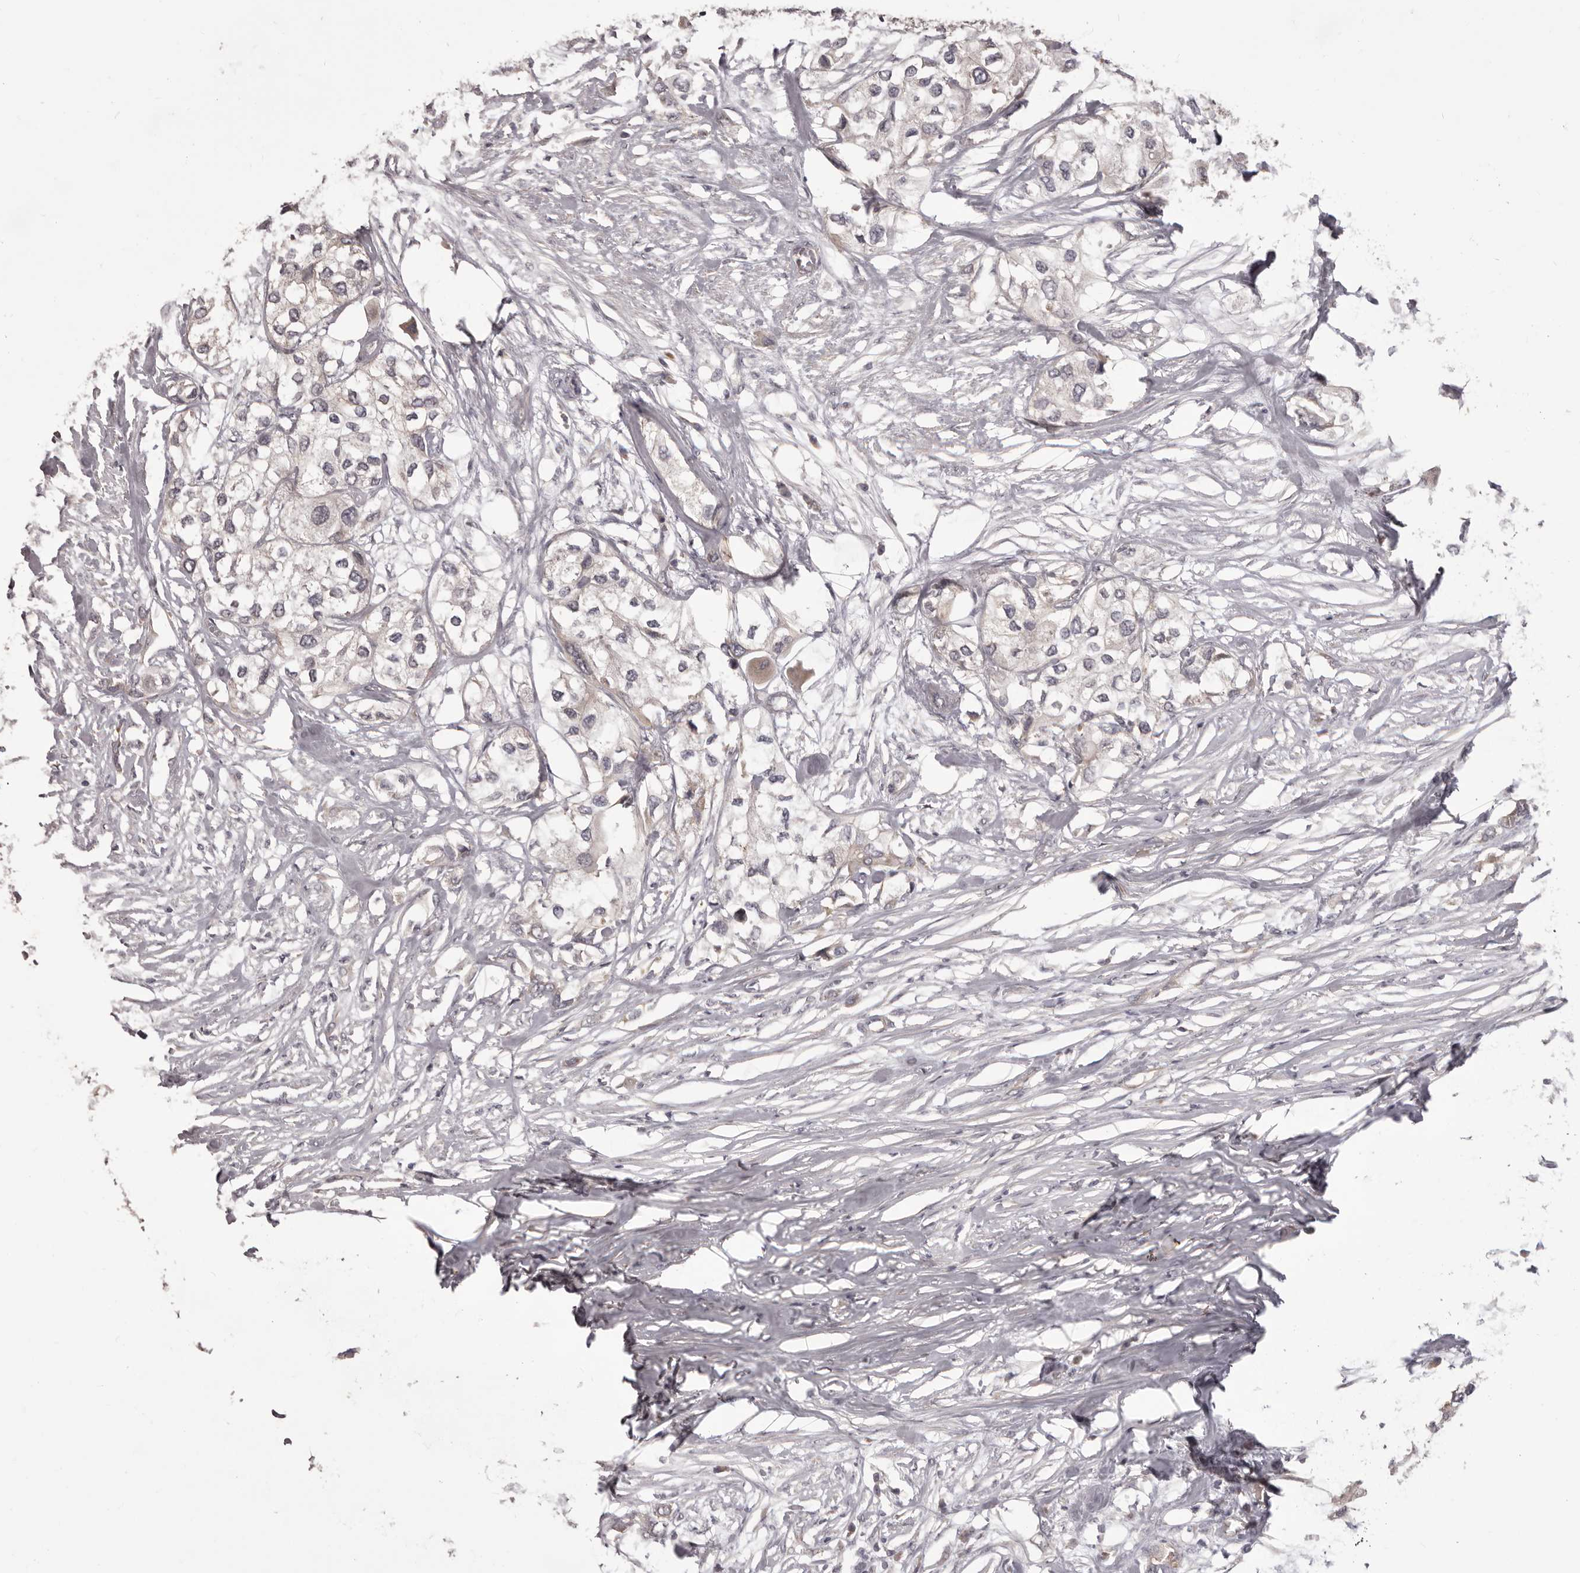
{"staining": {"intensity": "negative", "quantity": "none", "location": "none"}, "tissue": "urothelial cancer", "cell_type": "Tumor cells", "image_type": "cancer", "snomed": [{"axis": "morphology", "description": "Urothelial carcinoma, High grade"}, {"axis": "topography", "description": "Urinary bladder"}], "caption": "There is no significant positivity in tumor cells of urothelial carcinoma (high-grade). Nuclei are stained in blue.", "gene": "HRH1", "patient": {"sex": "male", "age": 64}}